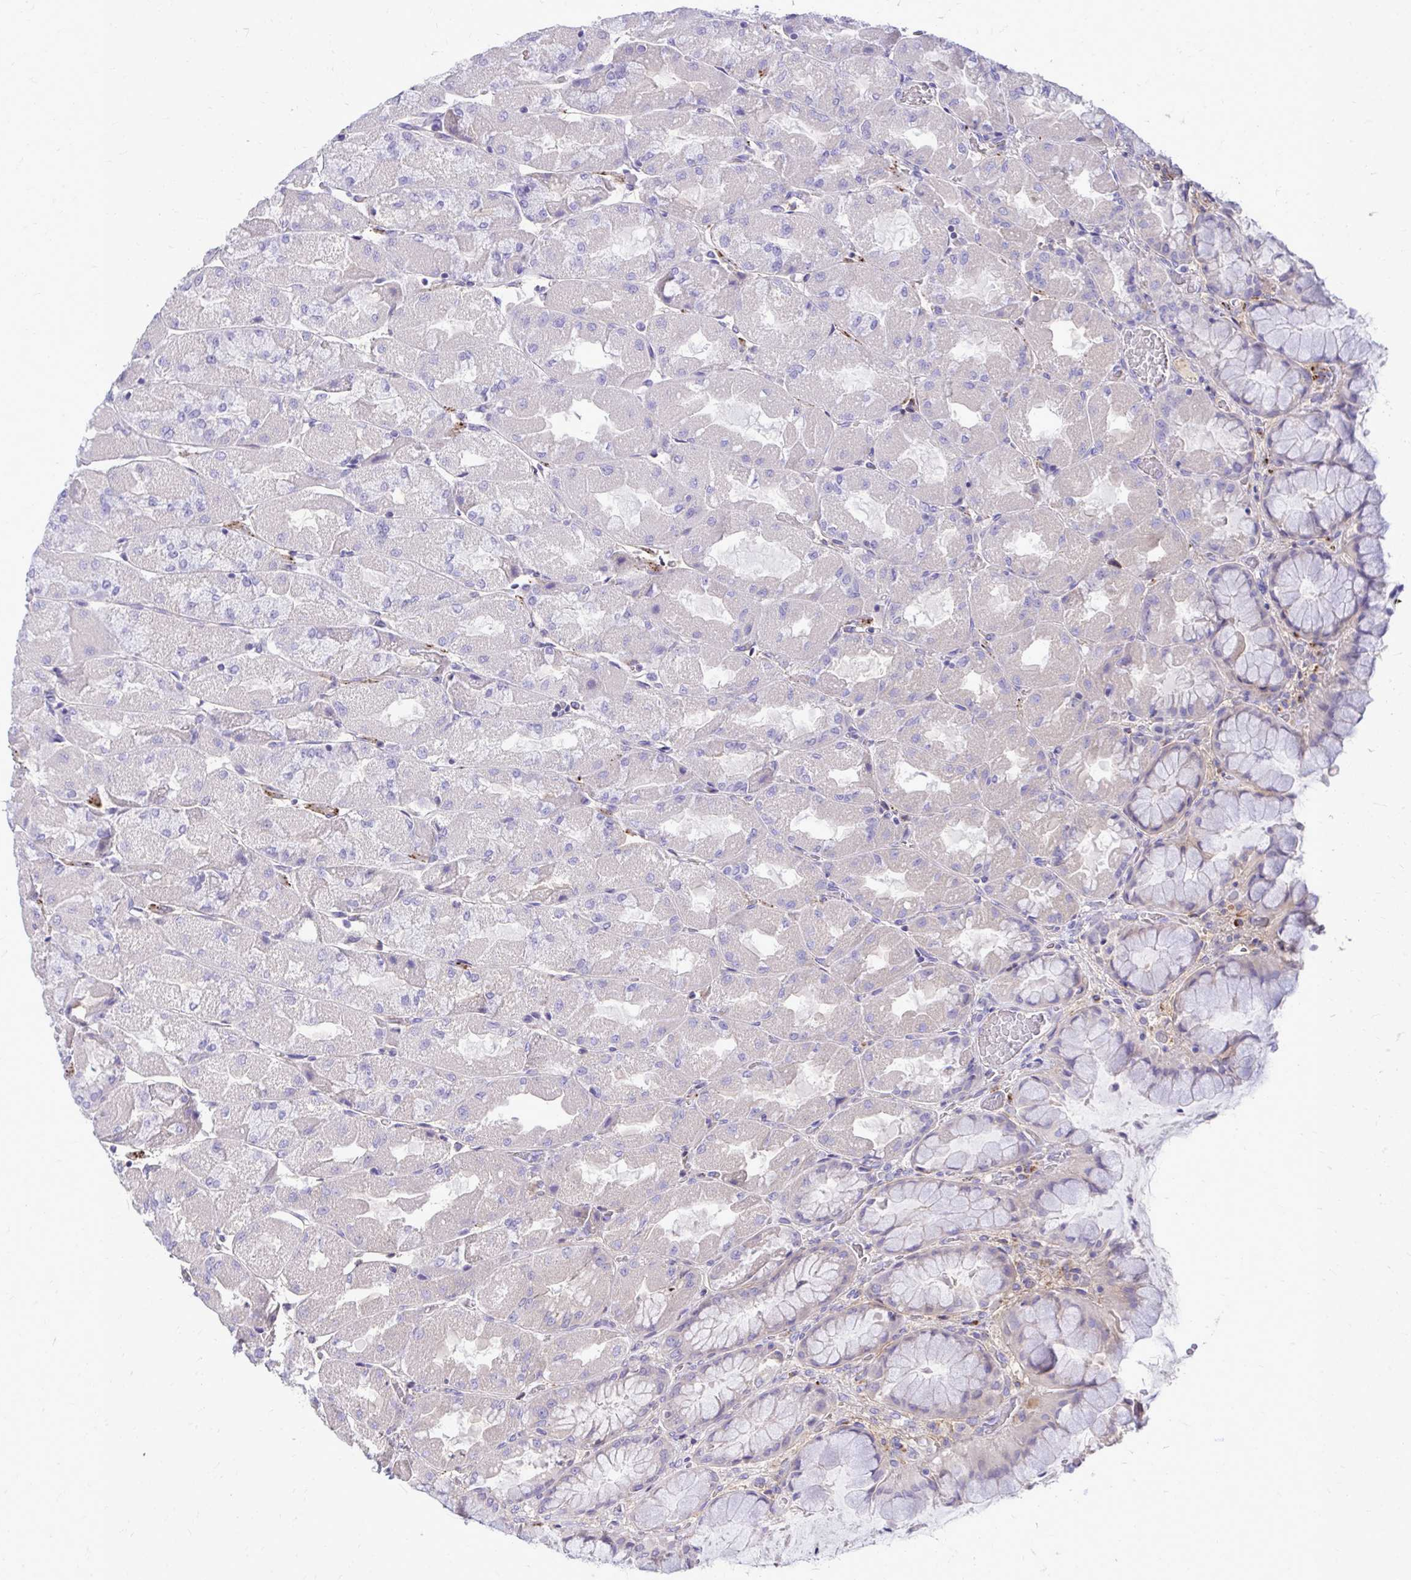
{"staining": {"intensity": "negative", "quantity": "none", "location": "none"}, "tissue": "stomach", "cell_type": "Glandular cells", "image_type": "normal", "snomed": [{"axis": "morphology", "description": "Normal tissue, NOS"}, {"axis": "topography", "description": "Stomach"}], "caption": "This is a image of IHC staining of benign stomach, which shows no staining in glandular cells. Nuclei are stained in blue.", "gene": "TP53I11", "patient": {"sex": "female", "age": 61}}